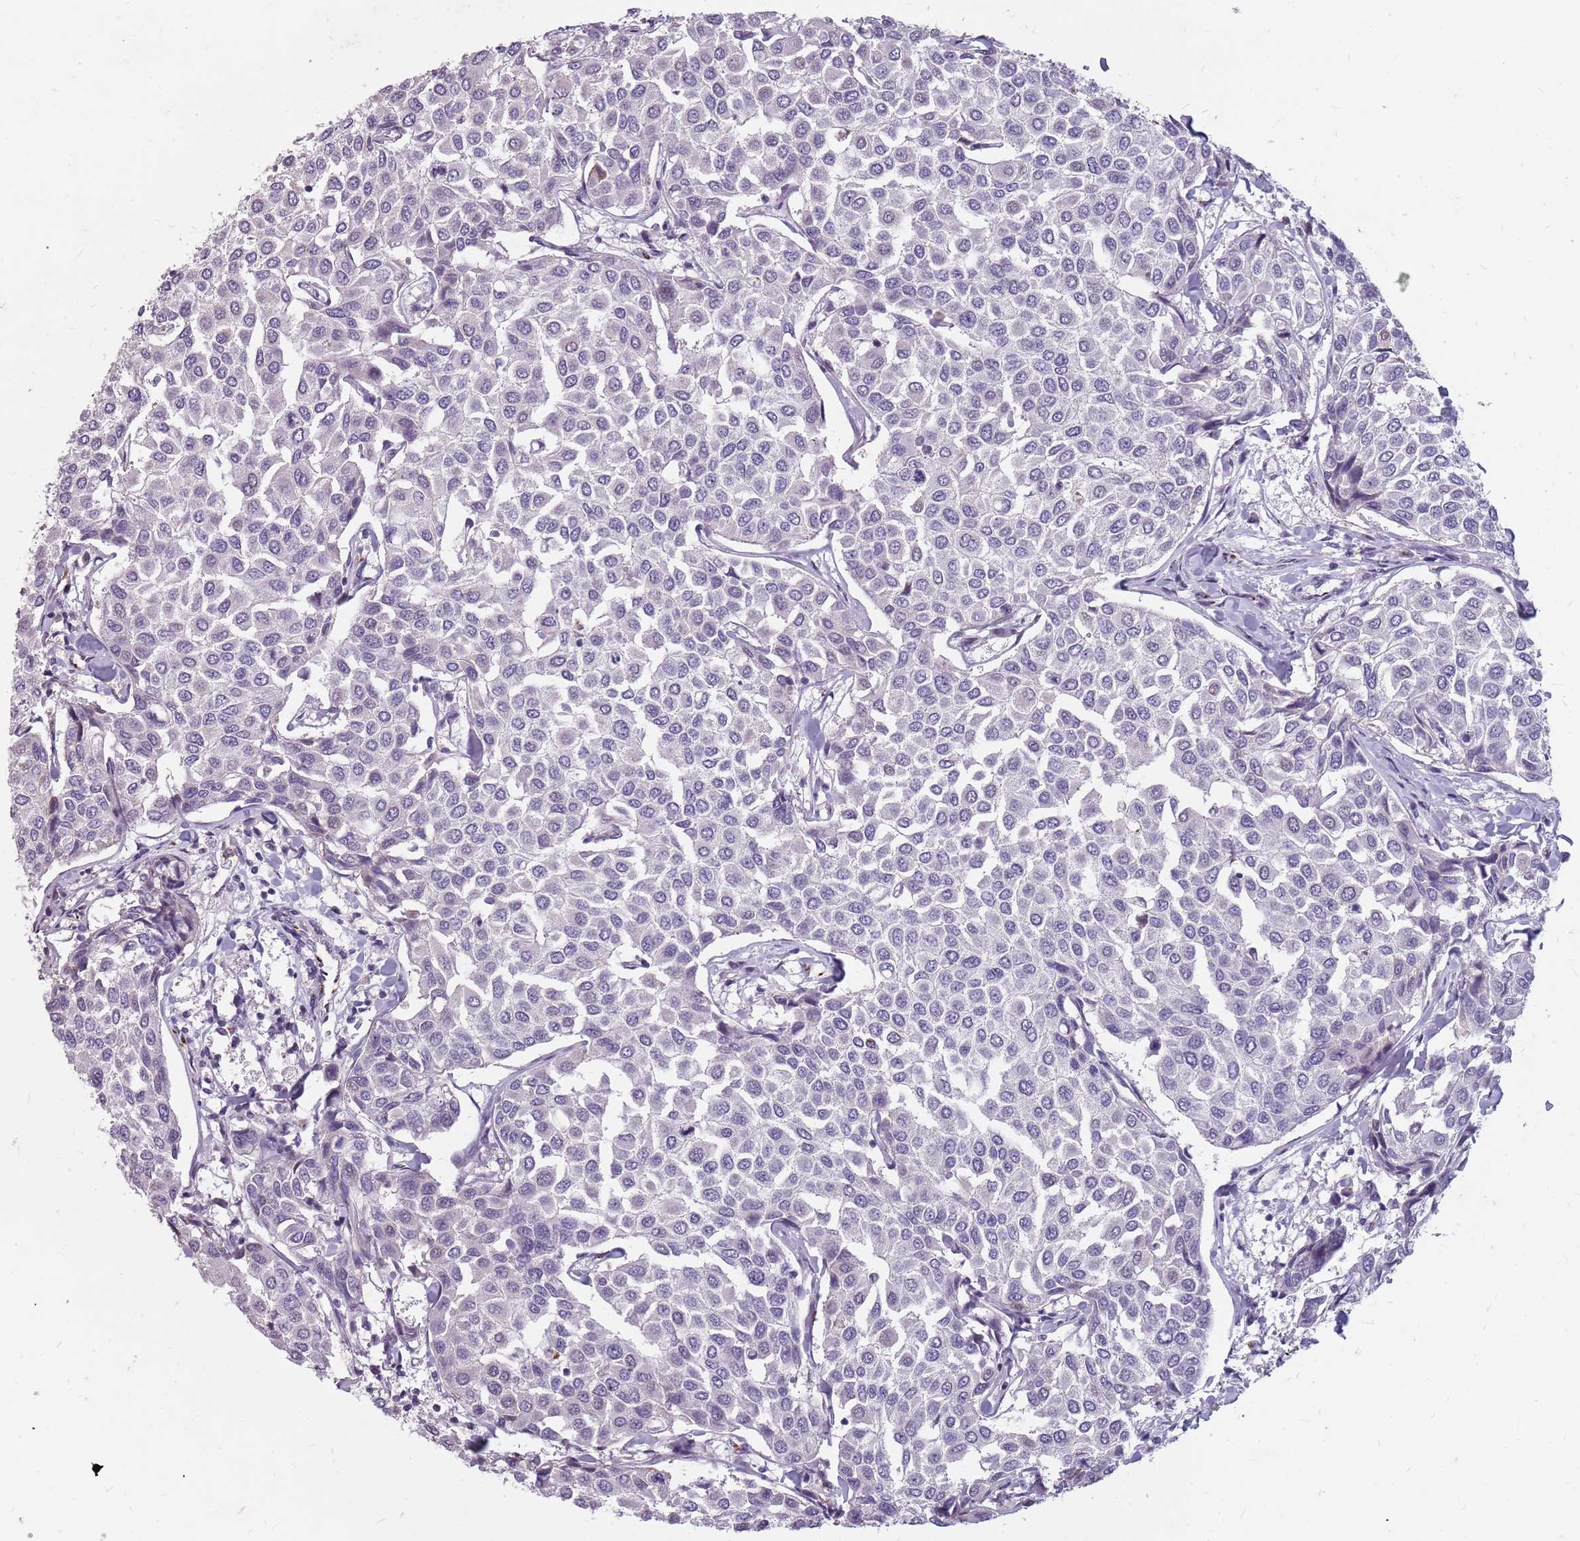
{"staining": {"intensity": "negative", "quantity": "none", "location": "none"}, "tissue": "breast cancer", "cell_type": "Tumor cells", "image_type": "cancer", "snomed": [{"axis": "morphology", "description": "Duct carcinoma"}, {"axis": "topography", "description": "Breast"}], "caption": "Human breast cancer (invasive ductal carcinoma) stained for a protein using IHC shows no expression in tumor cells.", "gene": "NEK6", "patient": {"sex": "female", "age": 55}}